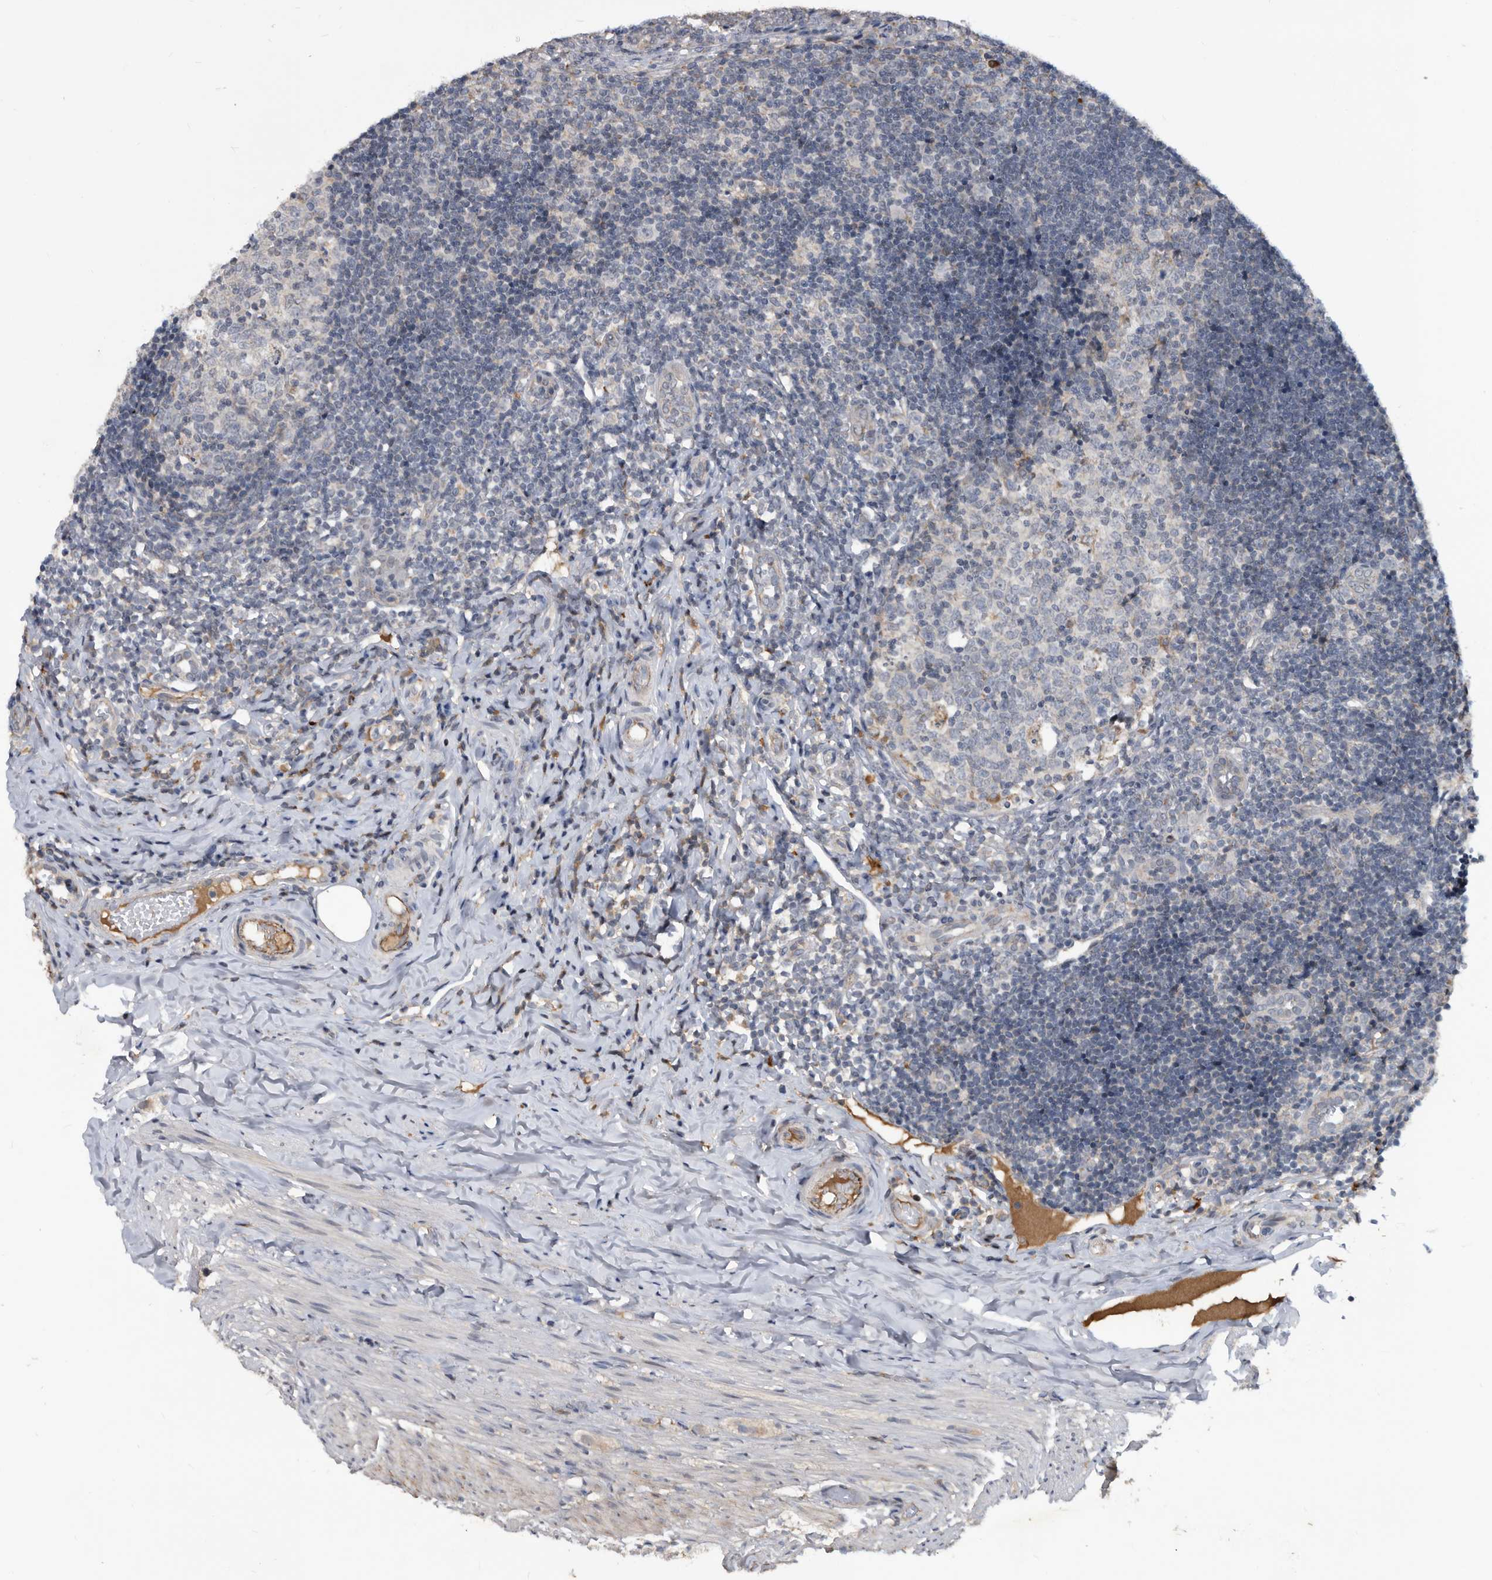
{"staining": {"intensity": "moderate", "quantity": ">75%", "location": "cytoplasmic/membranous"}, "tissue": "appendix", "cell_type": "Glandular cells", "image_type": "normal", "snomed": [{"axis": "morphology", "description": "Normal tissue, NOS"}, {"axis": "topography", "description": "Appendix"}], "caption": "Brown immunohistochemical staining in unremarkable appendix demonstrates moderate cytoplasmic/membranous positivity in about >75% of glandular cells. (DAB IHC, brown staining for protein, blue staining for nuclei).", "gene": "PI15", "patient": {"sex": "male", "age": 8}}